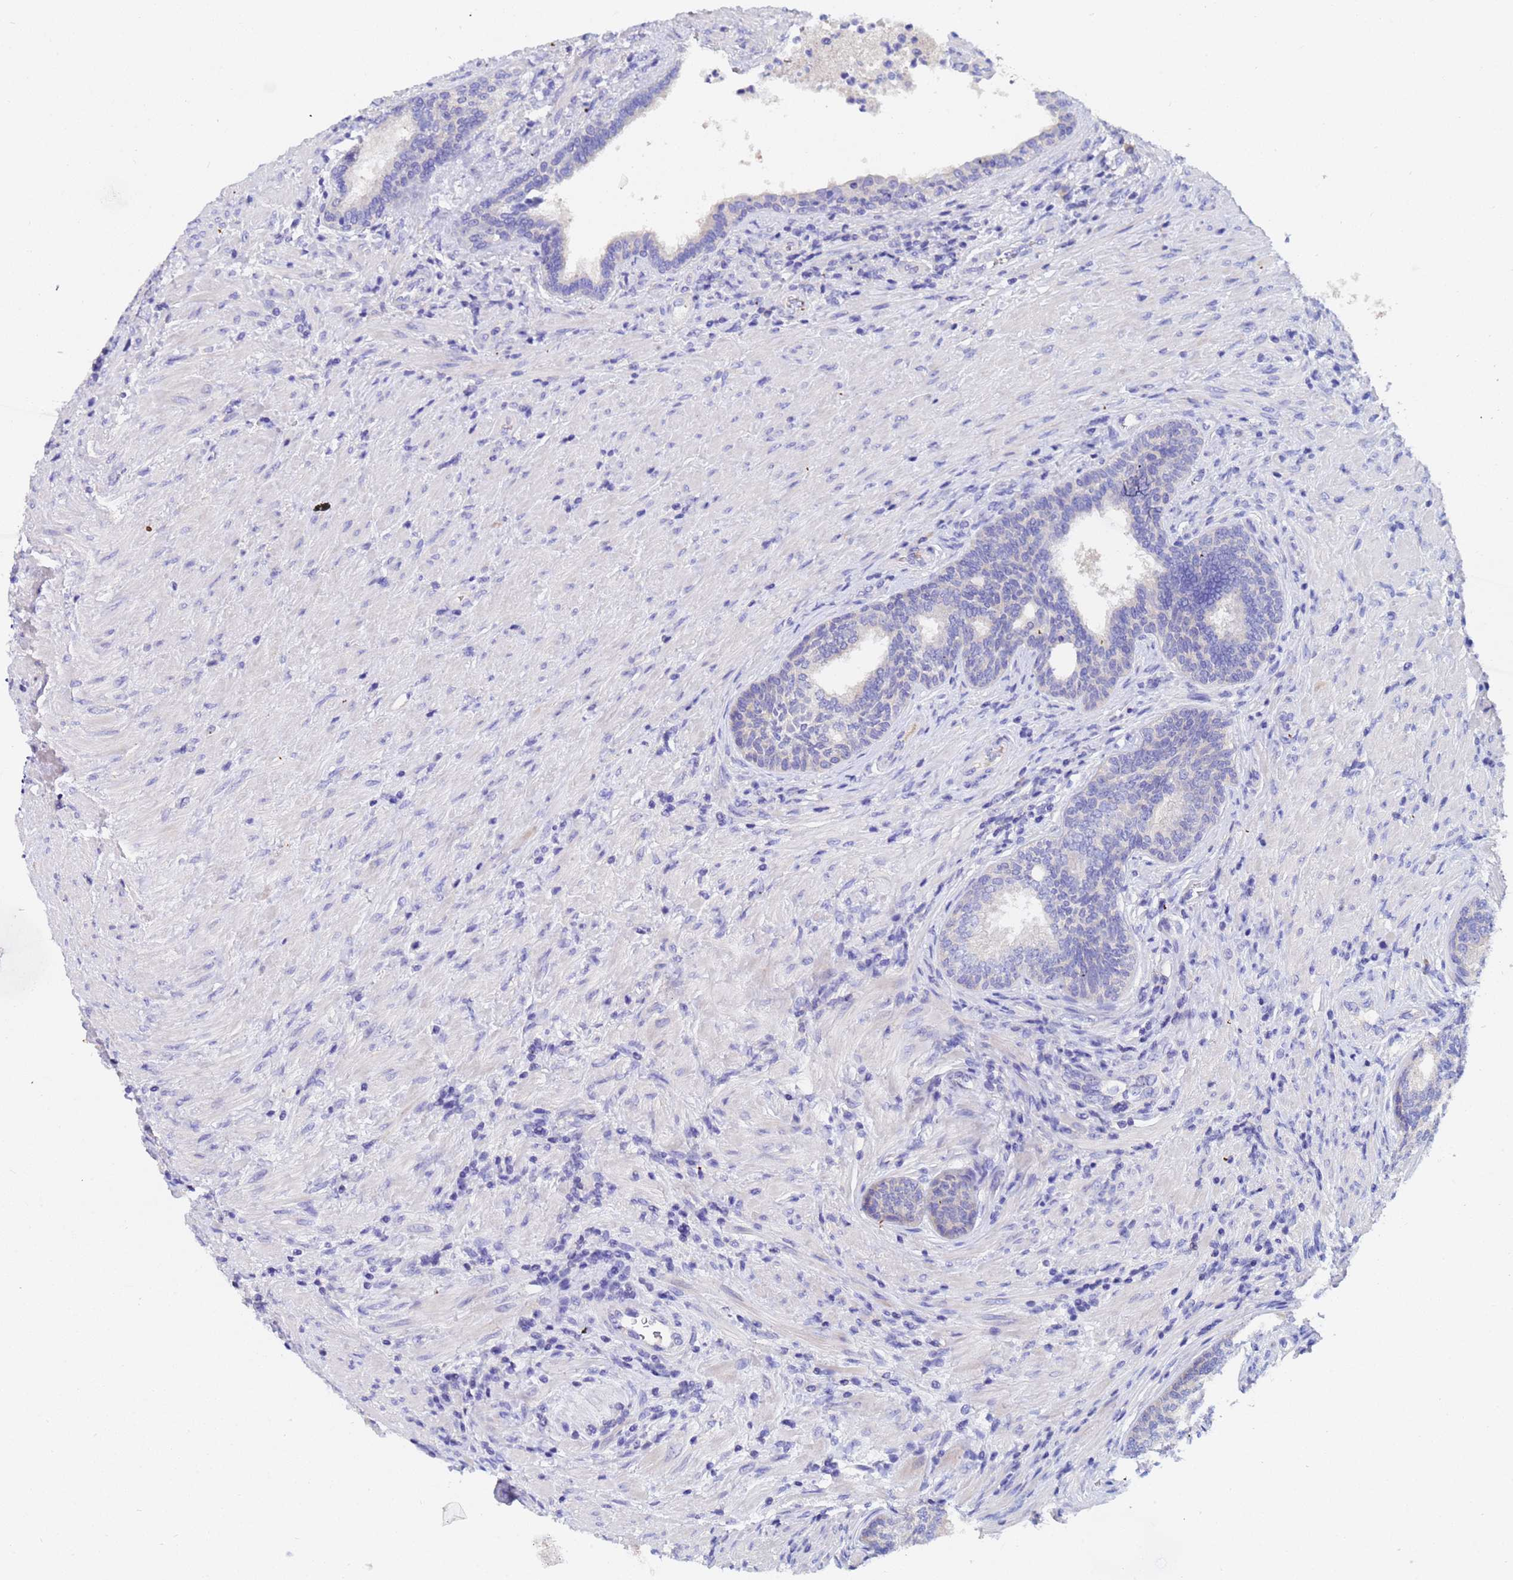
{"staining": {"intensity": "negative", "quantity": "none", "location": "none"}, "tissue": "prostate", "cell_type": "Glandular cells", "image_type": "normal", "snomed": [{"axis": "morphology", "description": "Normal tissue, NOS"}, {"axis": "topography", "description": "Prostate"}], "caption": "Glandular cells are negative for brown protein staining in normal prostate.", "gene": "UBE2O", "patient": {"sex": "male", "age": 76}}